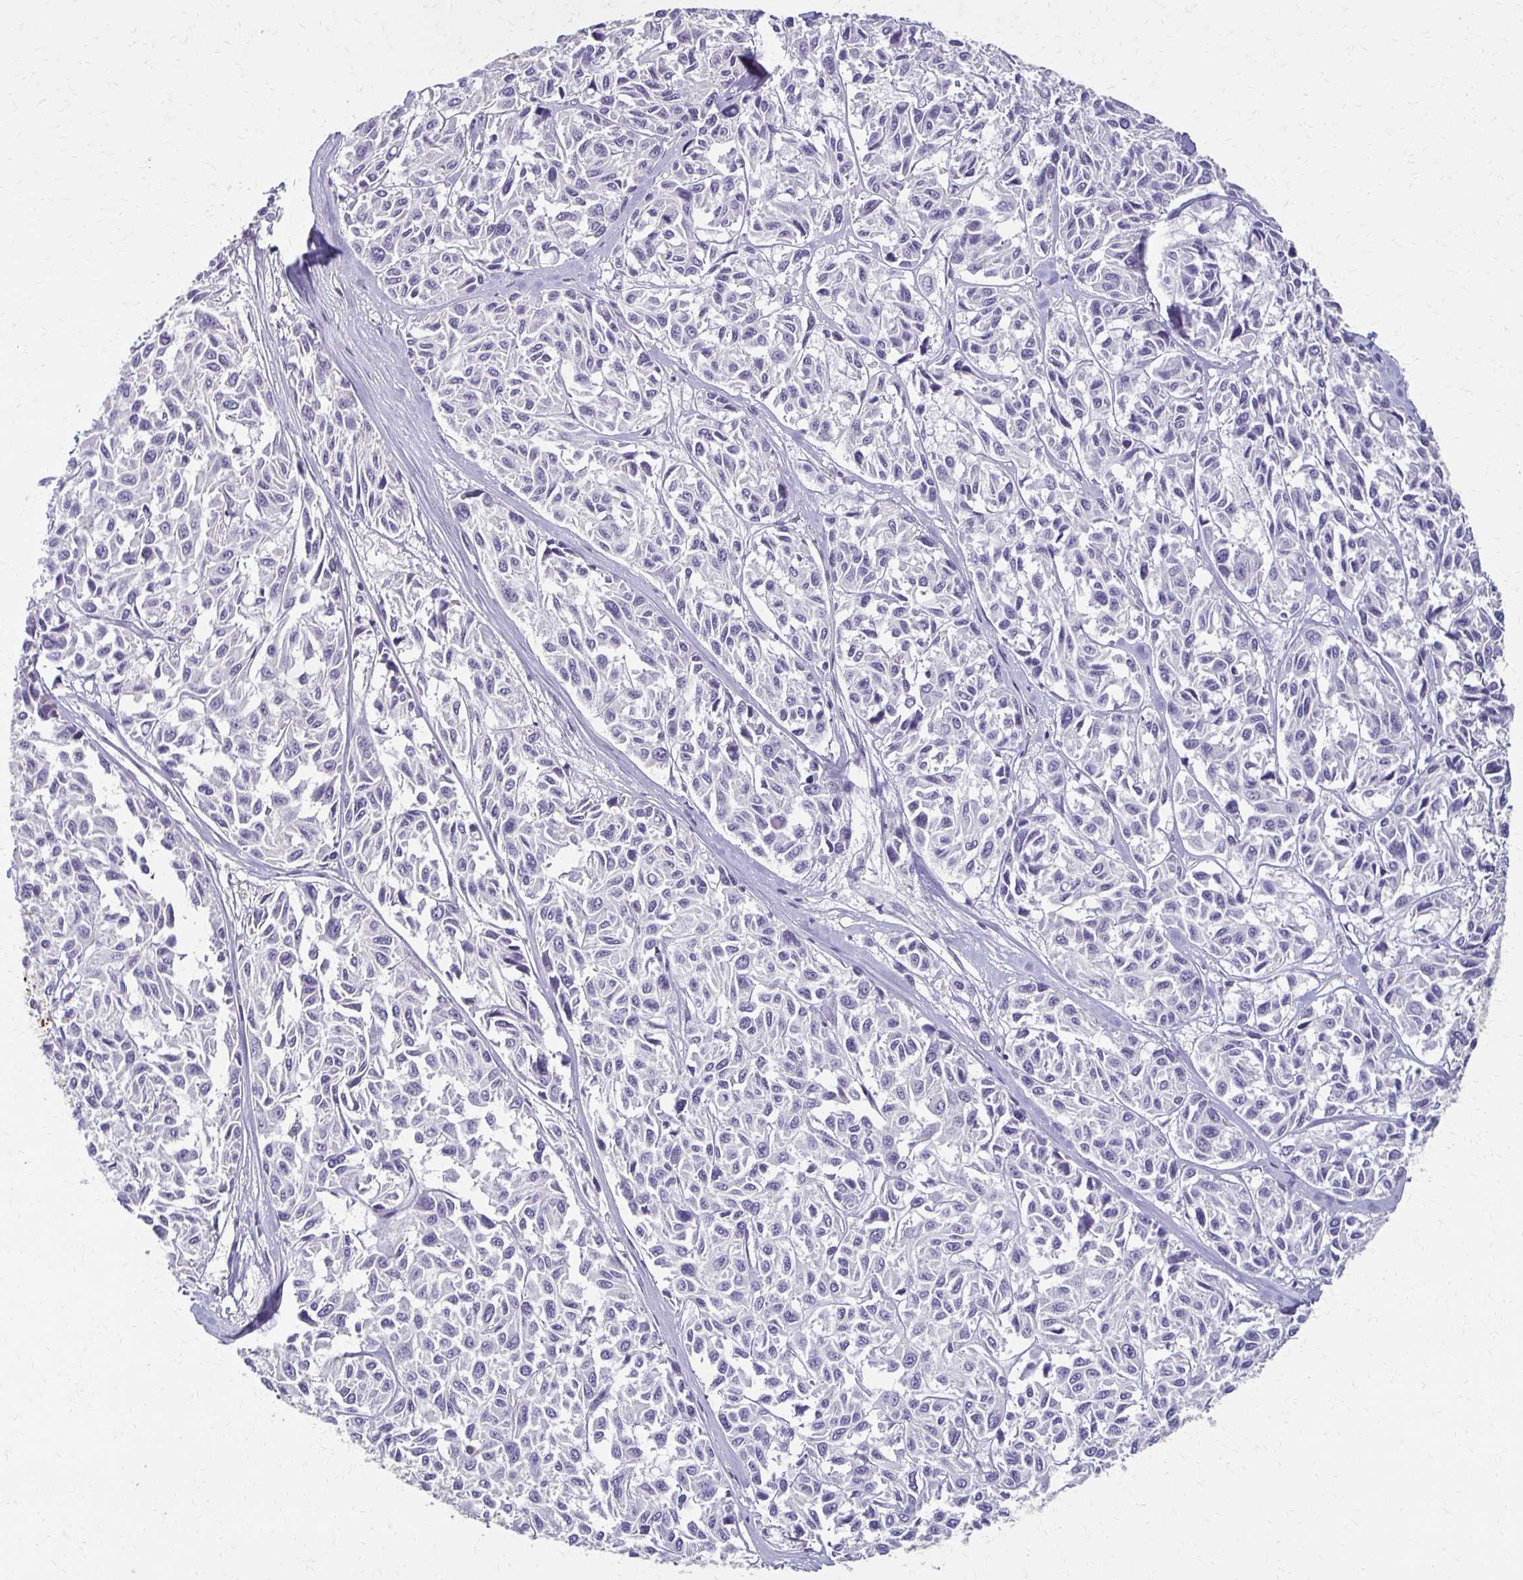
{"staining": {"intensity": "negative", "quantity": "none", "location": "none"}, "tissue": "melanoma", "cell_type": "Tumor cells", "image_type": "cancer", "snomed": [{"axis": "morphology", "description": "Malignant melanoma, NOS"}, {"axis": "topography", "description": "Skin"}], "caption": "Immunohistochemistry micrograph of neoplastic tissue: human melanoma stained with DAB displays no significant protein staining in tumor cells.", "gene": "BBS12", "patient": {"sex": "female", "age": 66}}